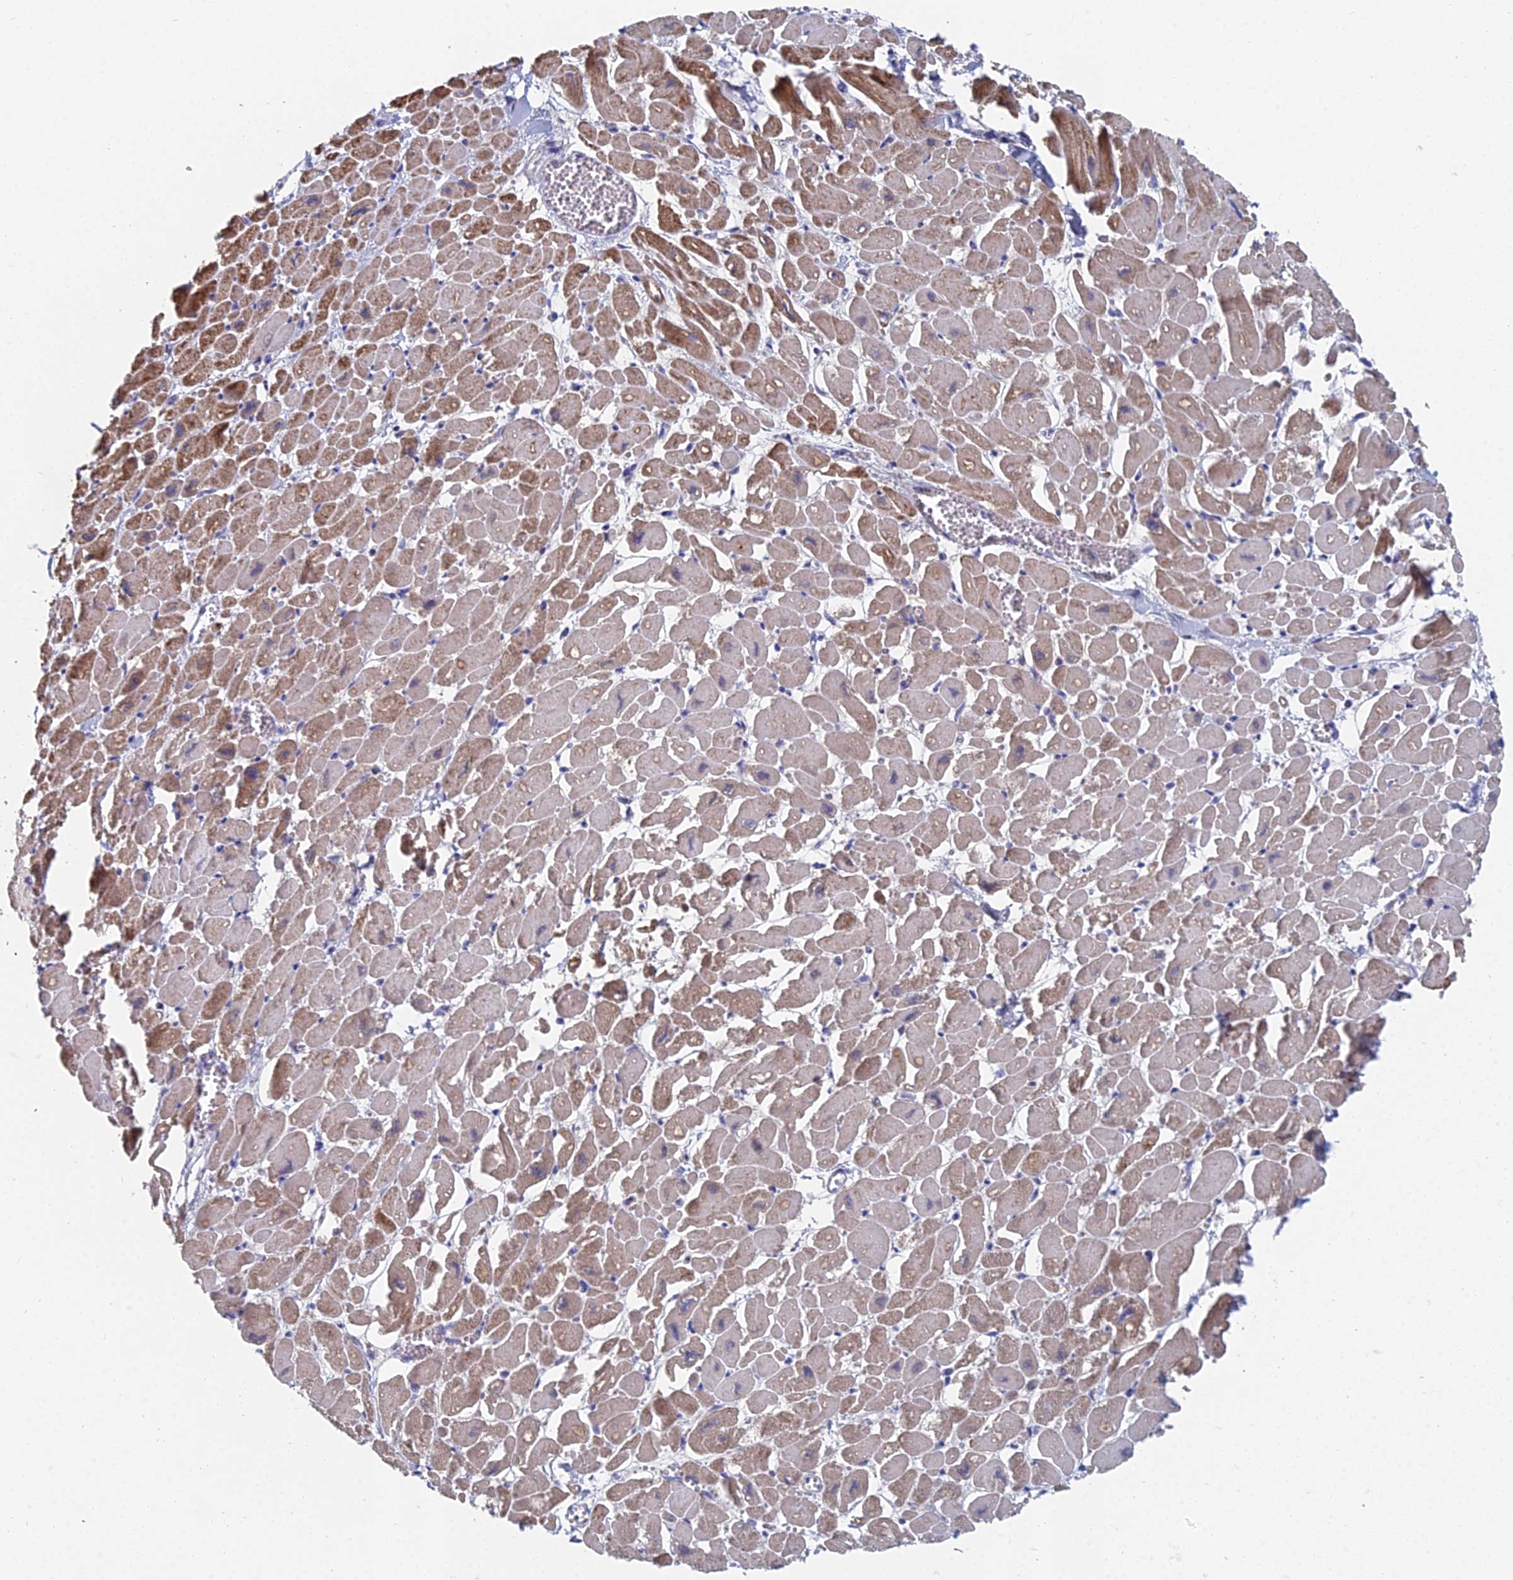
{"staining": {"intensity": "strong", "quantity": "25%-75%", "location": "cytoplasmic/membranous"}, "tissue": "heart muscle", "cell_type": "Cardiomyocytes", "image_type": "normal", "snomed": [{"axis": "morphology", "description": "Normal tissue, NOS"}, {"axis": "topography", "description": "Heart"}], "caption": "High-magnification brightfield microscopy of unremarkable heart muscle stained with DAB (3,3'-diaminobenzidine) (brown) and counterstained with hematoxylin (blue). cardiomyocytes exhibit strong cytoplasmic/membranous expression is seen in approximately25%-75% of cells.", "gene": "CRACR2B", "patient": {"sex": "male", "age": 54}}